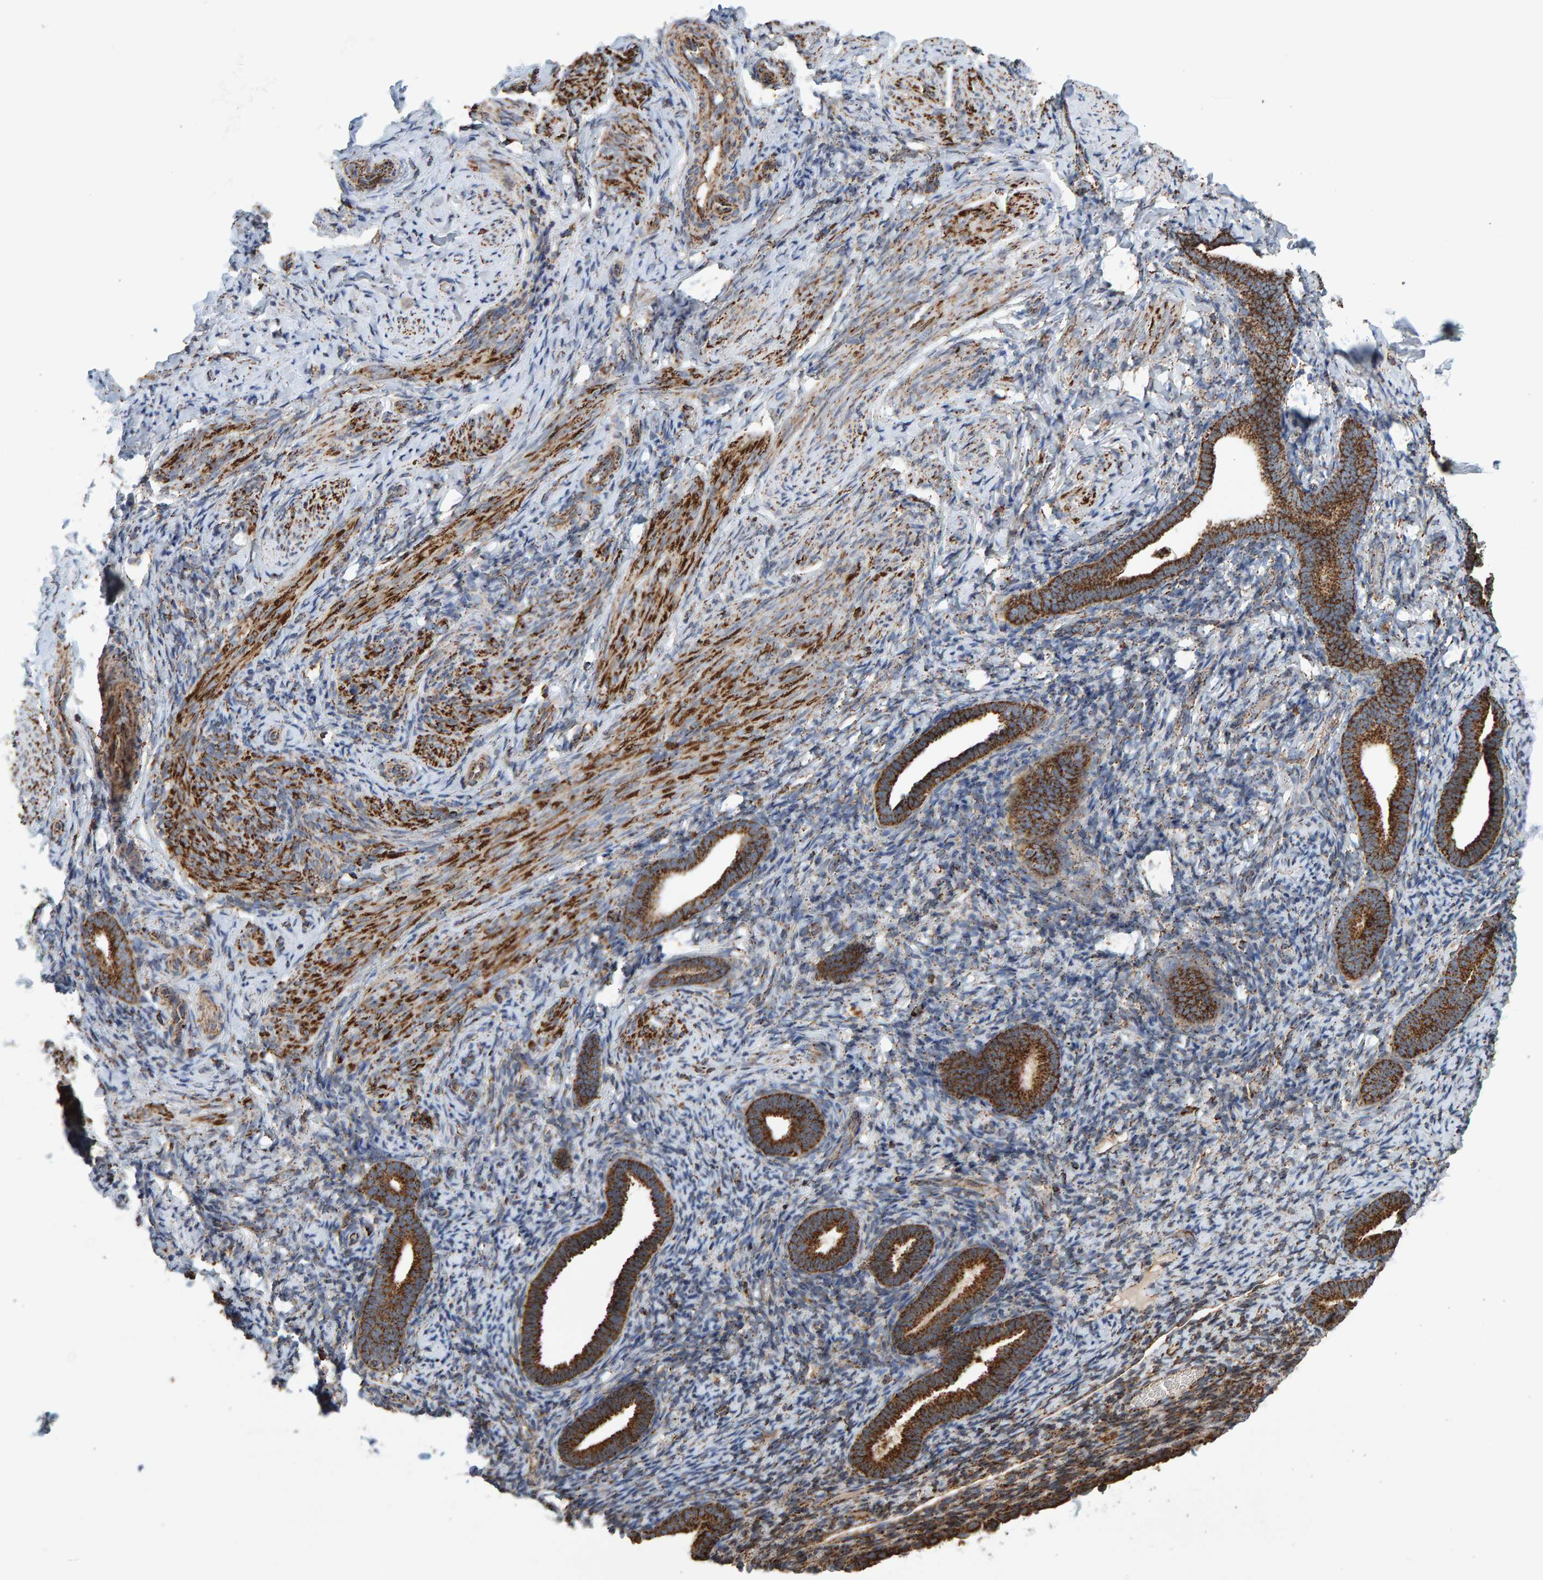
{"staining": {"intensity": "moderate", "quantity": ">75%", "location": "cytoplasmic/membranous"}, "tissue": "endometrium", "cell_type": "Cells in endometrial stroma", "image_type": "normal", "snomed": [{"axis": "morphology", "description": "Normal tissue, NOS"}, {"axis": "topography", "description": "Endometrium"}], "caption": "Cells in endometrial stroma display medium levels of moderate cytoplasmic/membranous positivity in approximately >75% of cells in unremarkable human endometrium. The protein of interest is shown in brown color, while the nuclei are stained blue.", "gene": "MRPL45", "patient": {"sex": "female", "age": 51}}